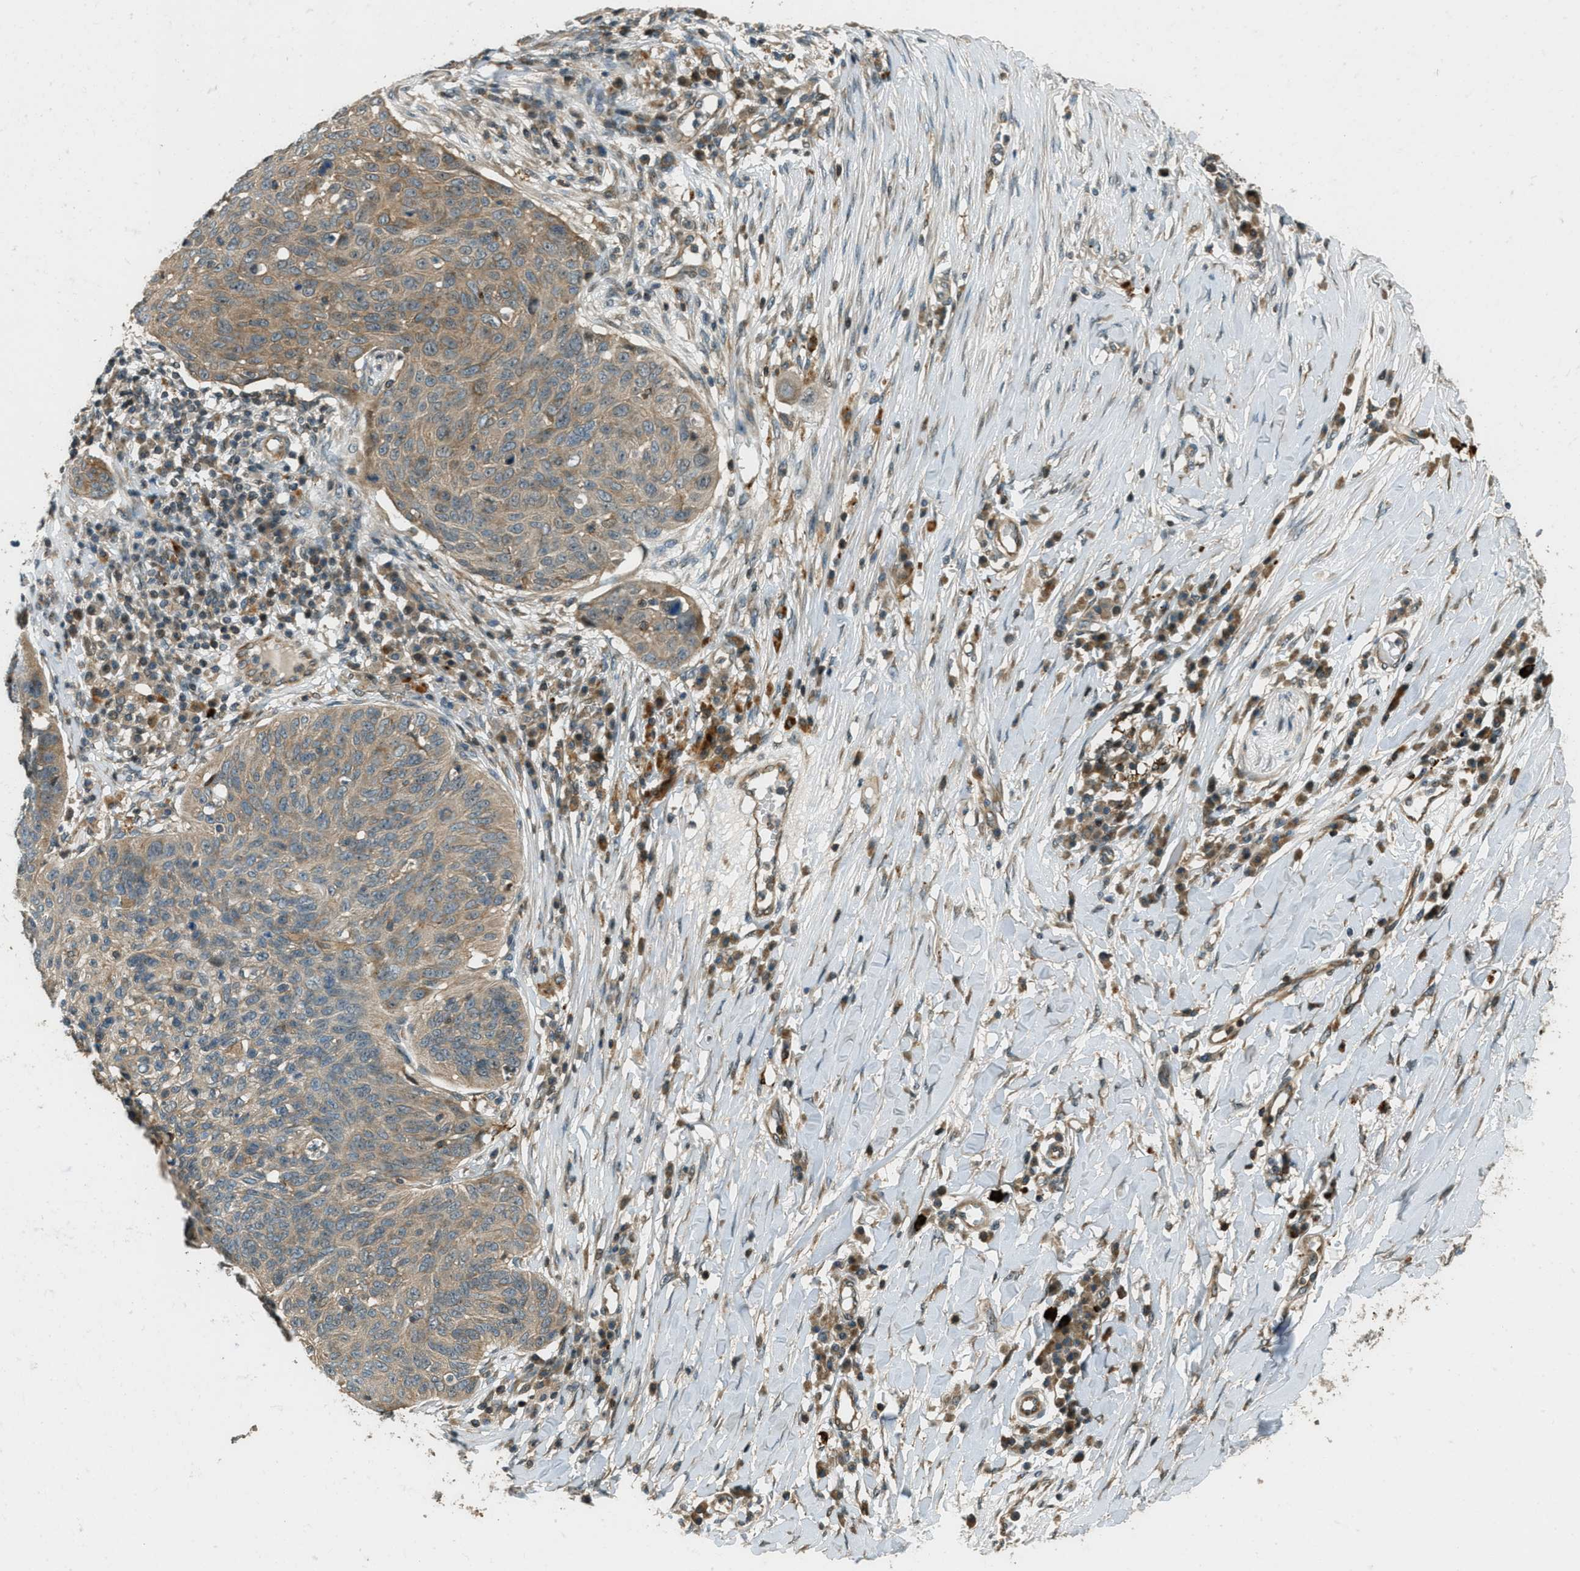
{"staining": {"intensity": "moderate", "quantity": ">75%", "location": "cytoplasmic/membranous"}, "tissue": "skin cancer", "cell_type": "Tumor cells", "image_type": "cancer", "snomed": [{"axis": "morphology", "description": "Squamous cell carcinoma in situ, NOS"}, {"axis": "morphology", "description": "Squamous cell carcinoma, NOS"}, {"axis": "topography", "description": "Skin"}], "caption": "A micrograph of human squamous cell carcinoma (skin) stained for a protein demonstrates moderate cytoplasmic/membranous brown staining in tumor cells.", "gene": "PTPN23", "patient": {"sex": "male", "age": 93}}